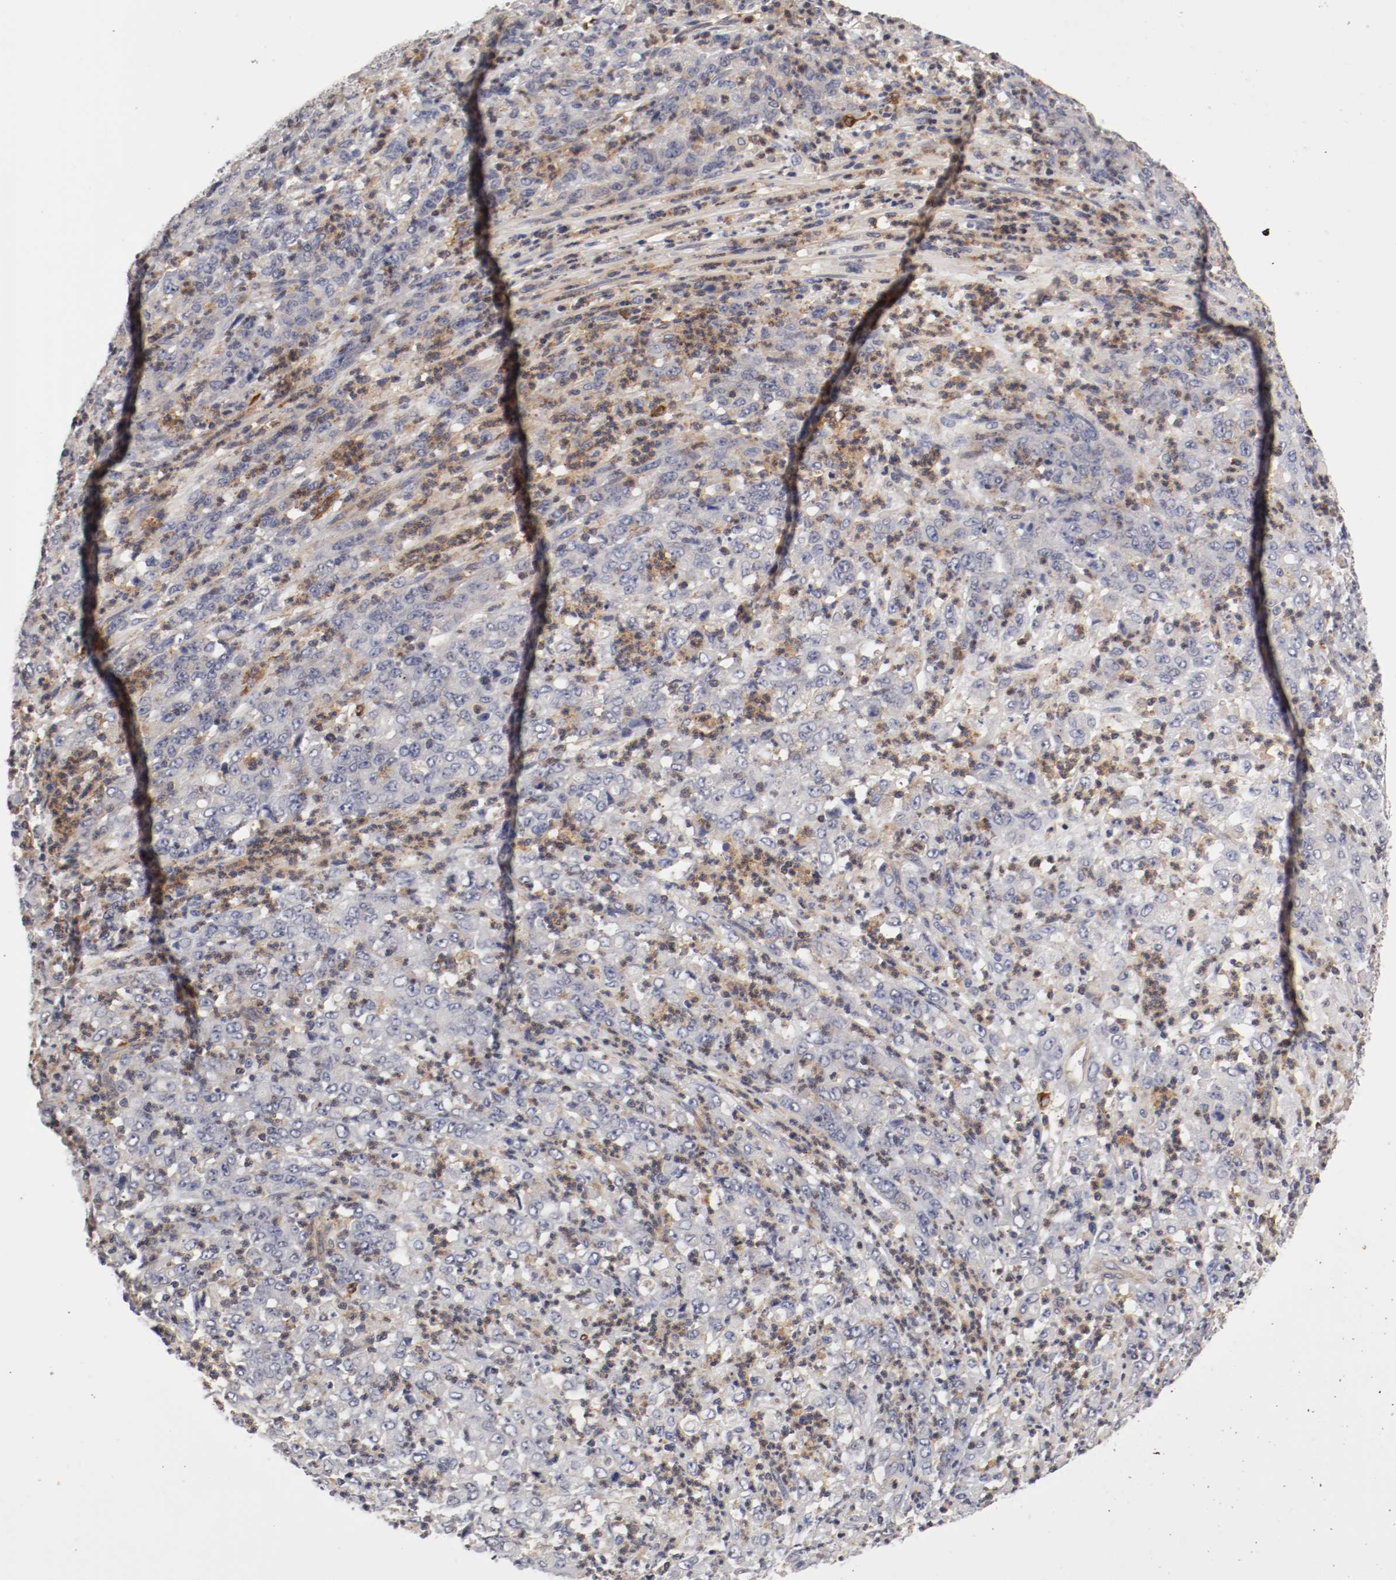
{"staining": {"intensity": "negative", "quantity": "none", "location": "none"}, "tissue": "stomach cancer", "cell_type": "Tumor cells", "image_type": "cancer", "snomed": [{"axis": "morphology", "description": "Adenocarcinoma, NOS"}, {"axis": "topography", "description": "Stomach, lower"}], "caption": "Stomach cancer was stained to show a protein in brown. There is no significant expression in tumor cells.", "gene": "CBL", "patient": {"sex": "female", "age": 71}}